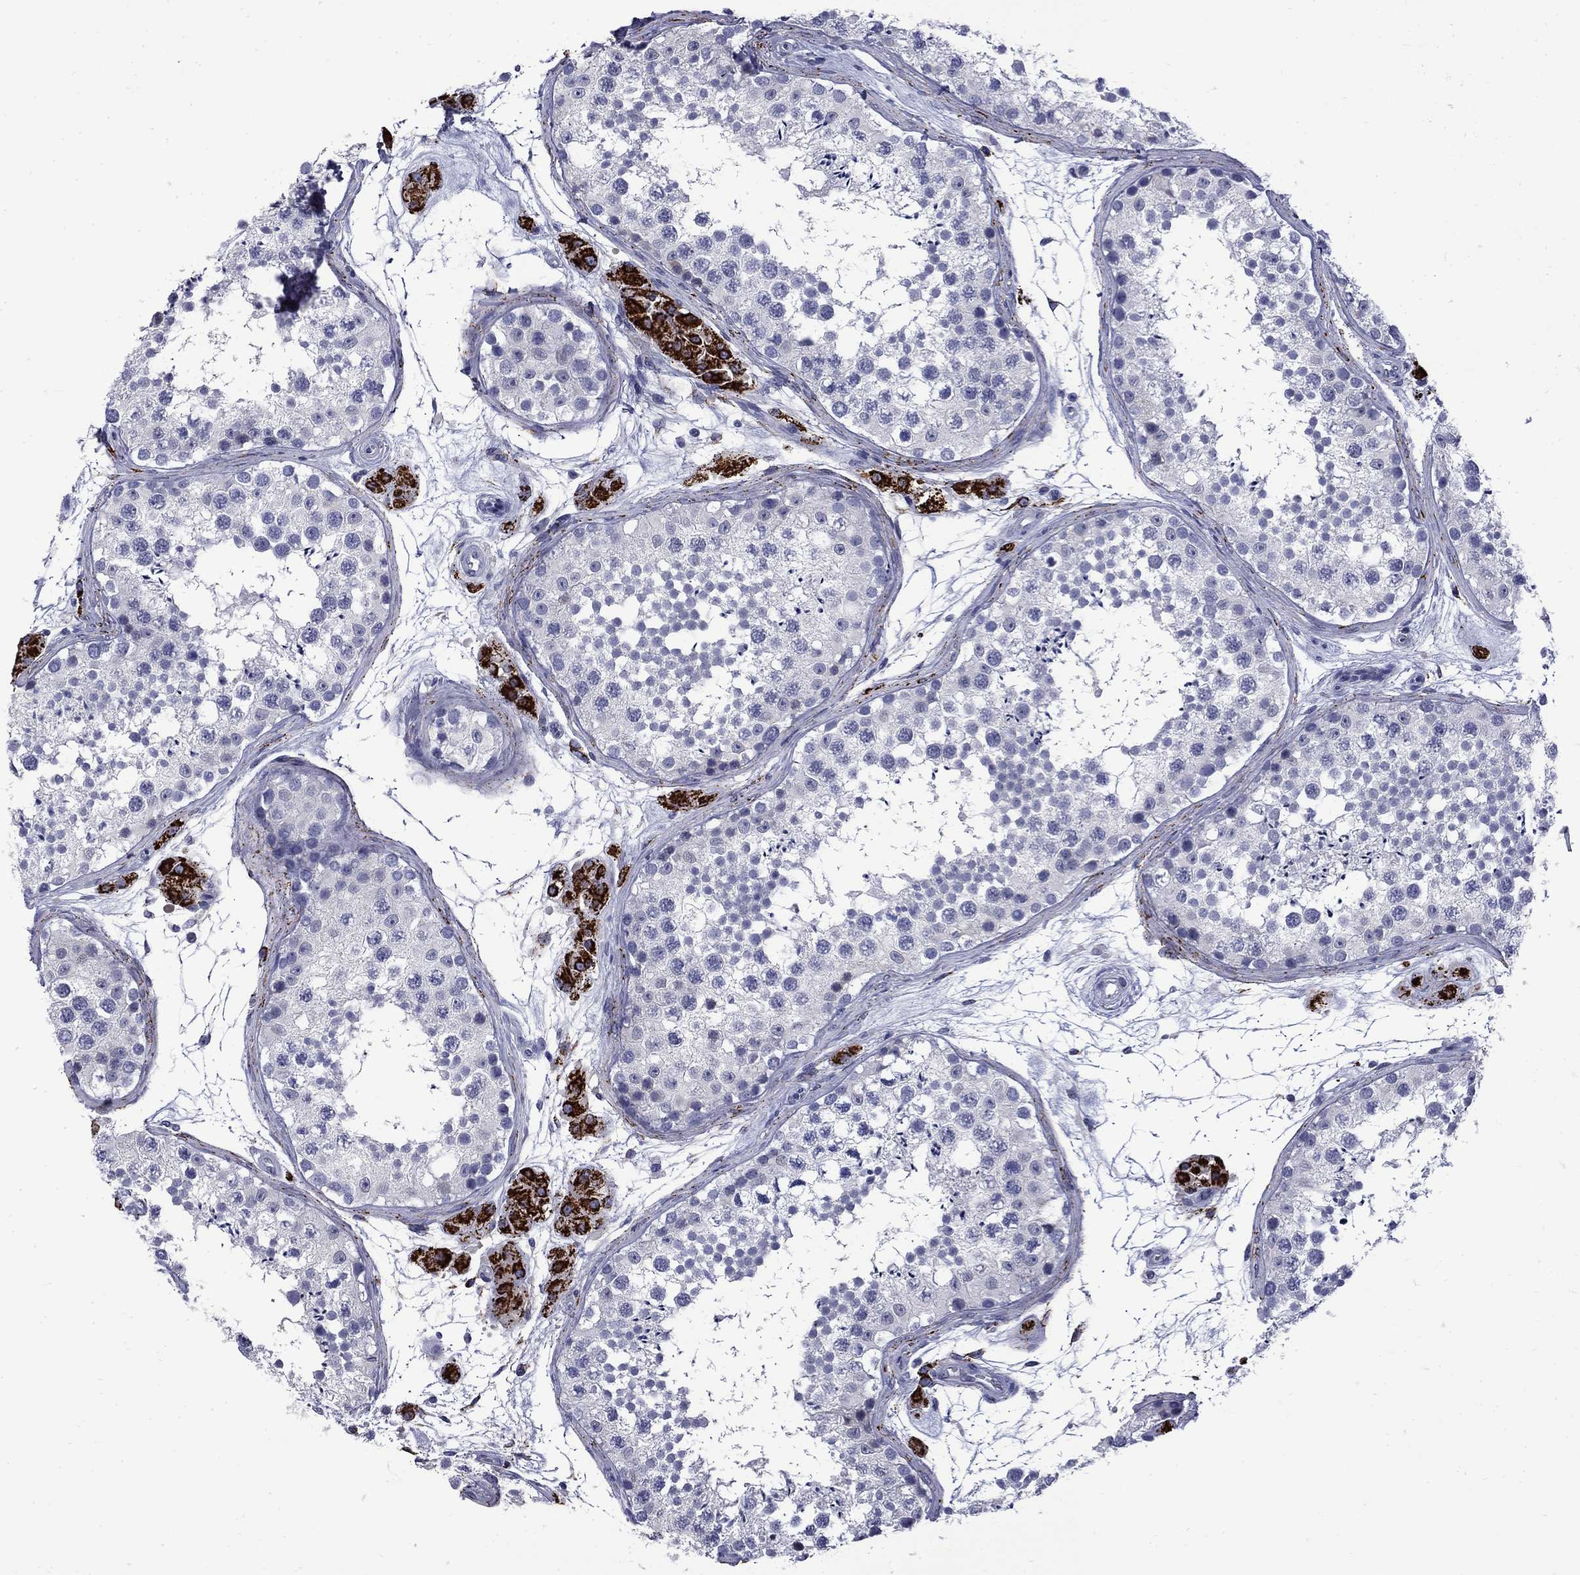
{"staining": {"intensity": "negative", "quantity": "none", "location": "none"}, "tissue": "testis", "cell_type": "Cells in seminiferous ducts", "image_type": "normal", "snomed": [{"axis": "morphology", "description": "Normal tissue, NOS"}, {"axis": "topography", "description": "Testis"}], "caption": "Immunohistochemical staining of unremarkable human testis demonstrates no significant staining in cells in seminiferous ducts. (DAB immunohistochemistry (IHC) with hematoxylin counter stain).", "gene": "MGARP", "patient": {"sex": "male", "age": 41}}